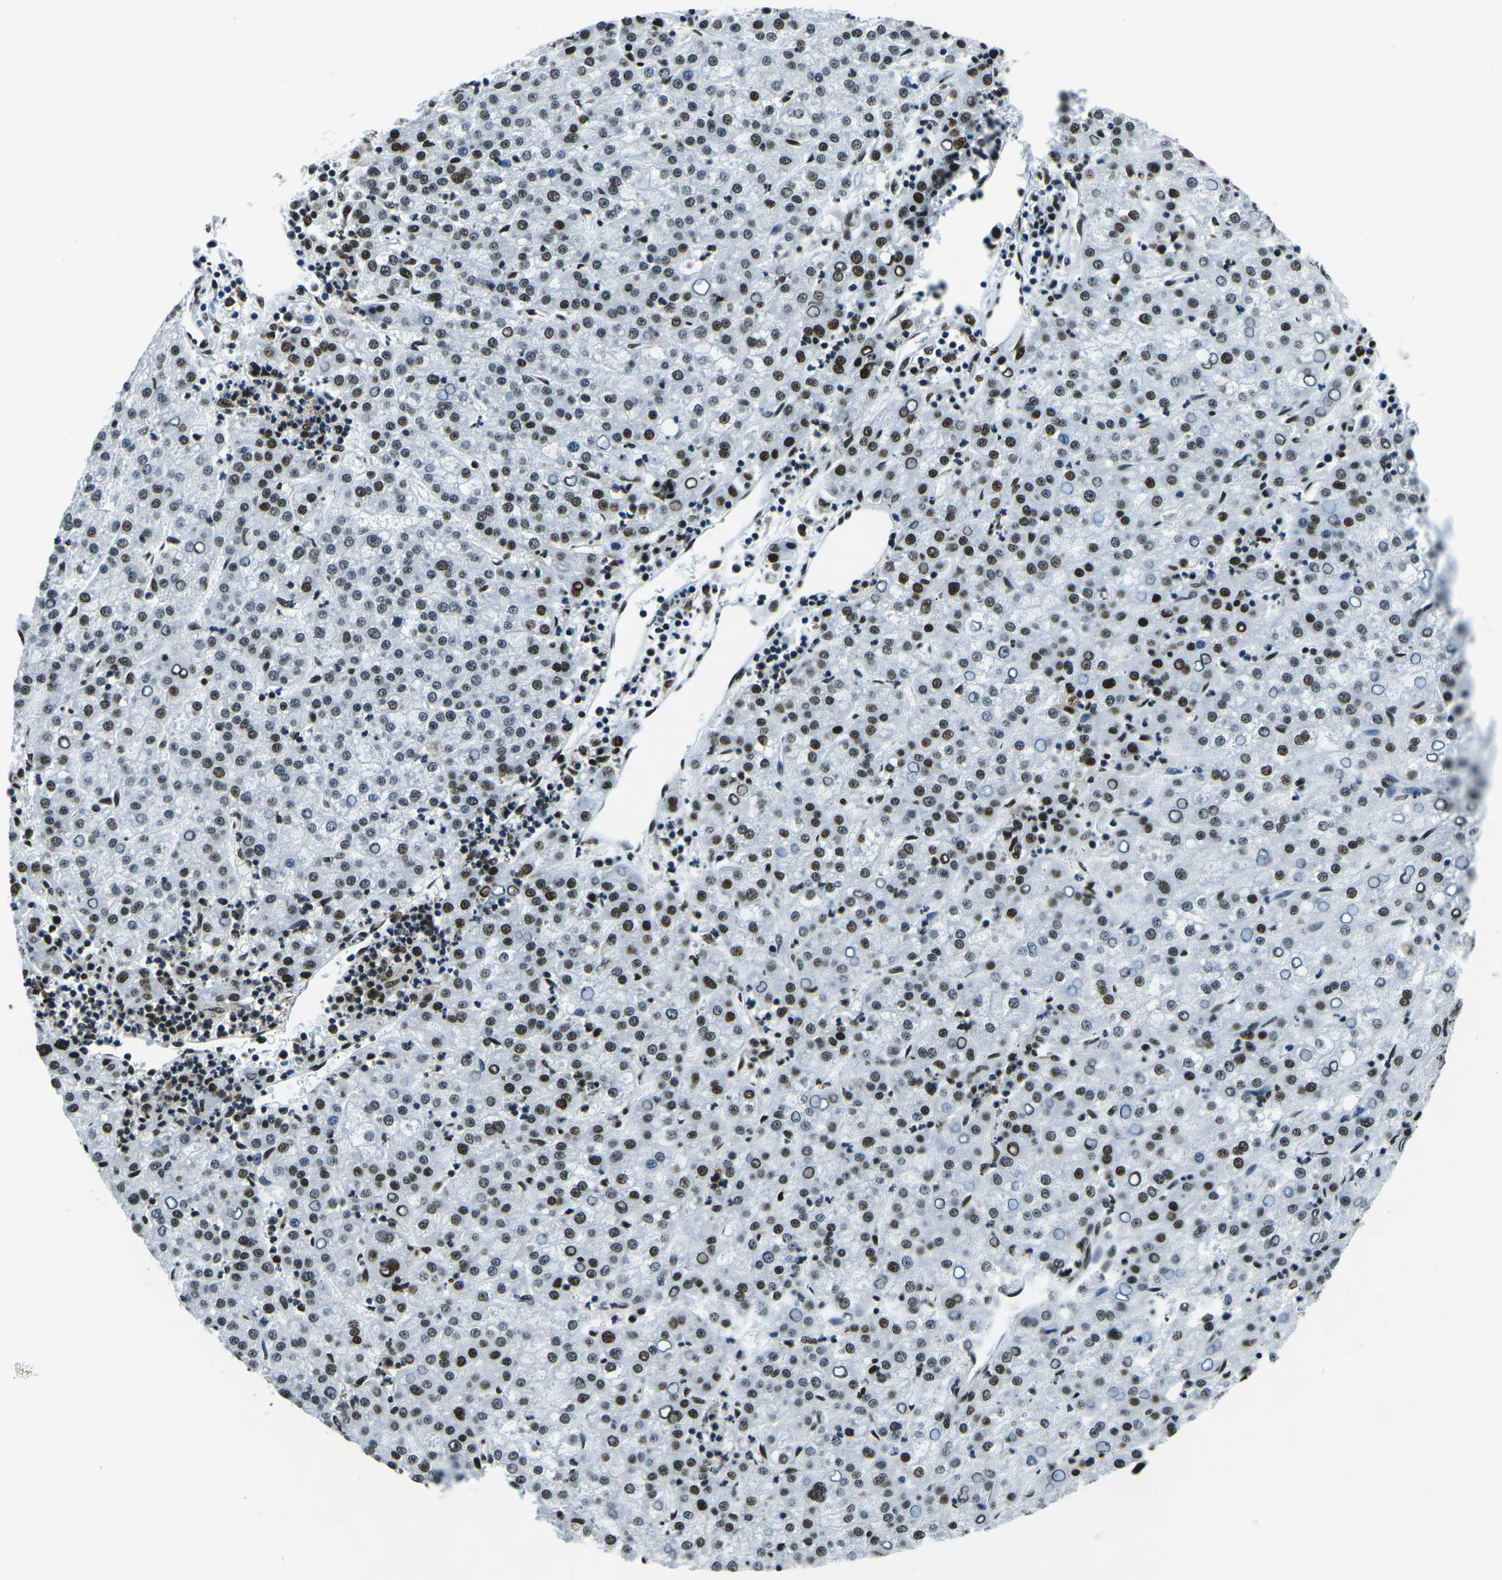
{"staining": {"intensity": "moderate", "quantity": "25%-75%", "location": "nuclear"}, "tissue": "liver cancer", "cell_type": "Tumor cells", "image_type": "cancer", "snomed": [{"axis": "morphology", "description": "Carcinoma, Hepatocellular, NOS"}, {"axis": "topography", "description": "Liver"}], "caption": "There is medium levels of moderate nuclear staining in tumor cells of hepatocellular carcinoma (liver), as demonstrated by immunohistochemical staining (brown color).", "gene": "HNRNPL", "patient": {"sex": "female", "age": 58}}